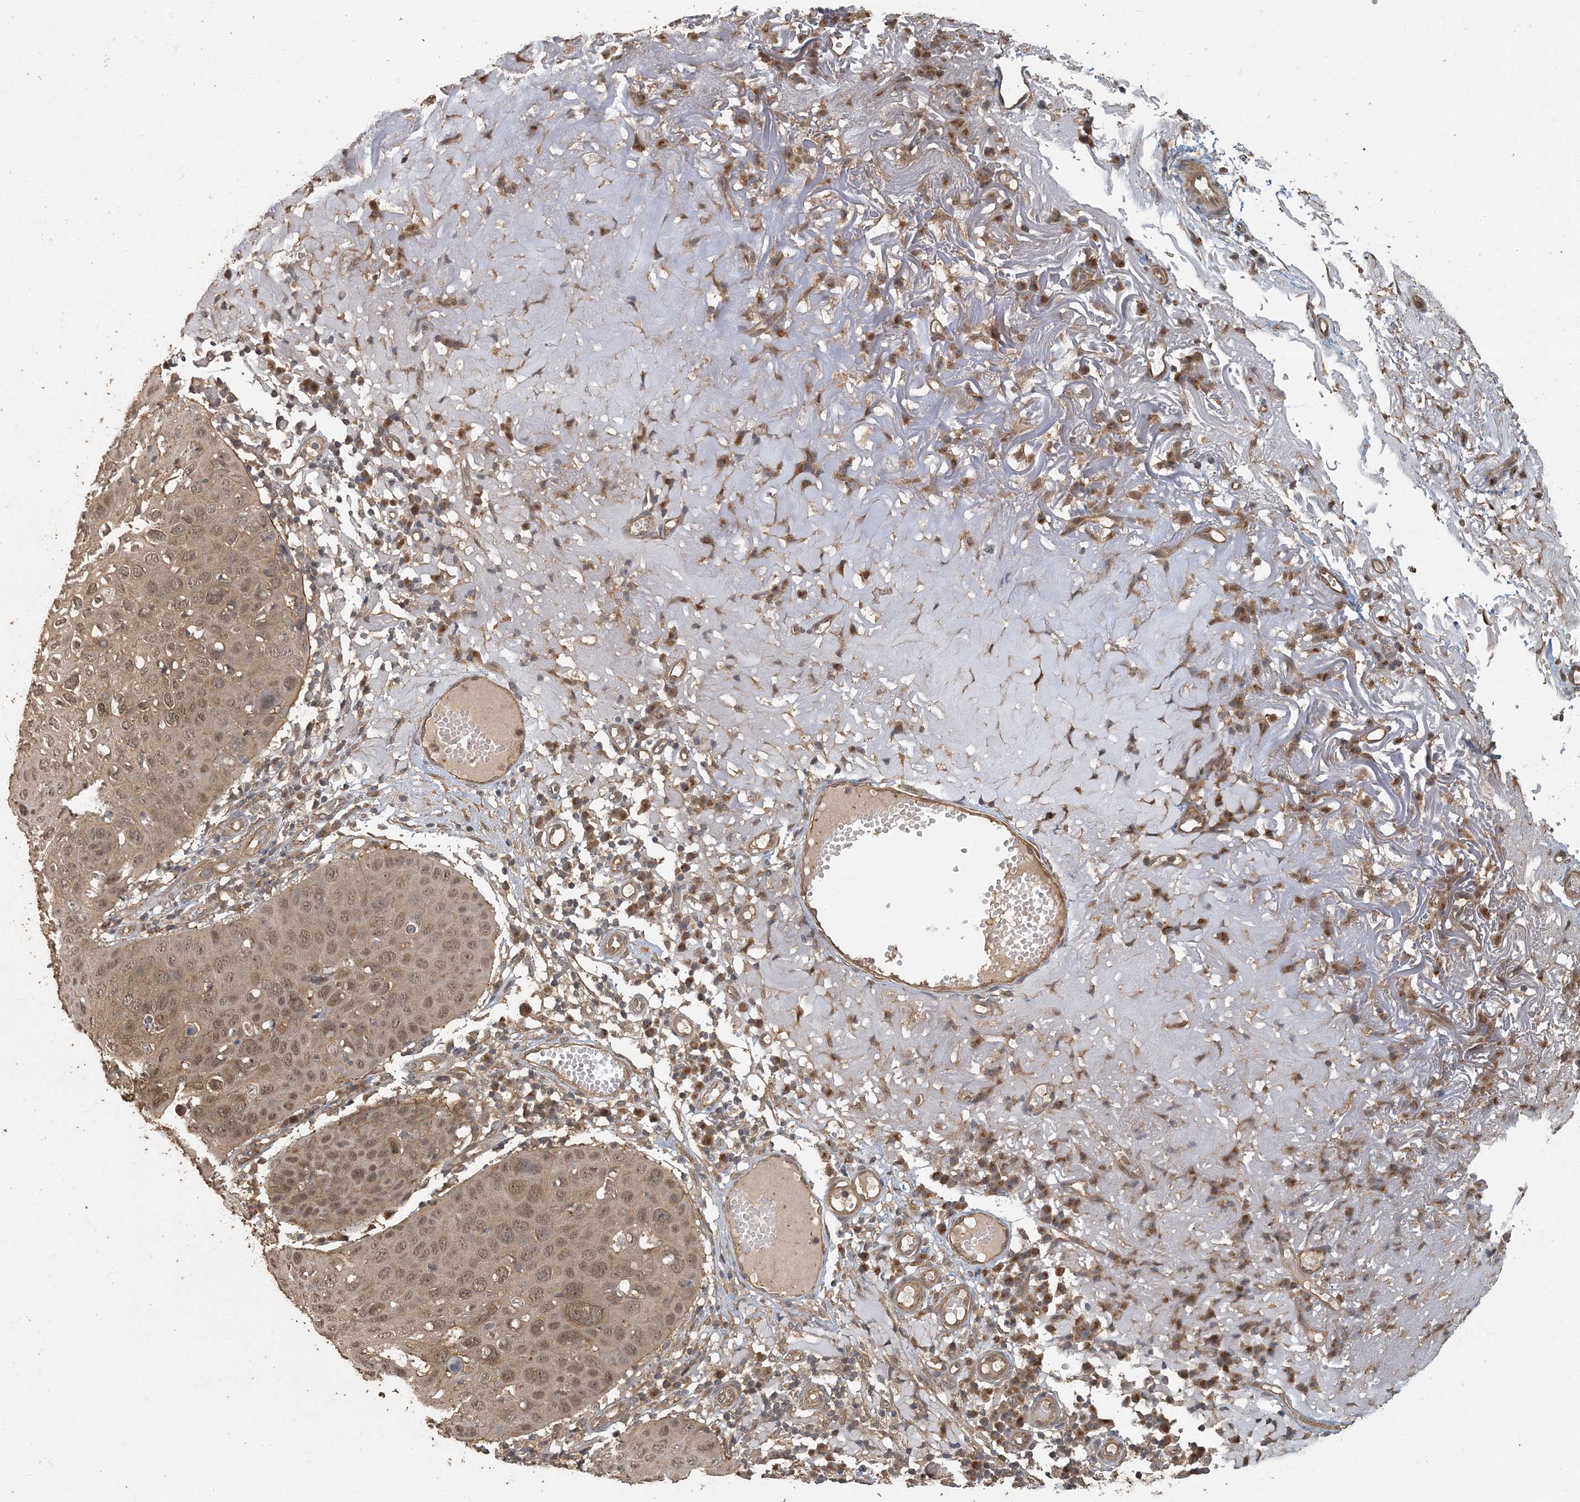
{"staining": {"intensity": "moderate", "quantity": ">75%", "location": "cytoplasmic/membranous,nuclear"}, "tissue": "skin cancer", "cell_type": "Tumor cells", "image_type": "cancer", "snomed": [{"axis": "morphology", "description": "Squamous cell carcinoma, NOS"}, {"axis": "topography", "description": "Skin"}], "caption": "Immunohistochemistry micrograph of human skin cancer (squamous cell carcinoma) stained for a protein (brown), which demonstrates medium levels of moderate cytoplasmic/membranous and nuclear staining in approximately >75% of tumor cells.", "gene": "AK9", "patient": {"sex": "female", "age": 90}}